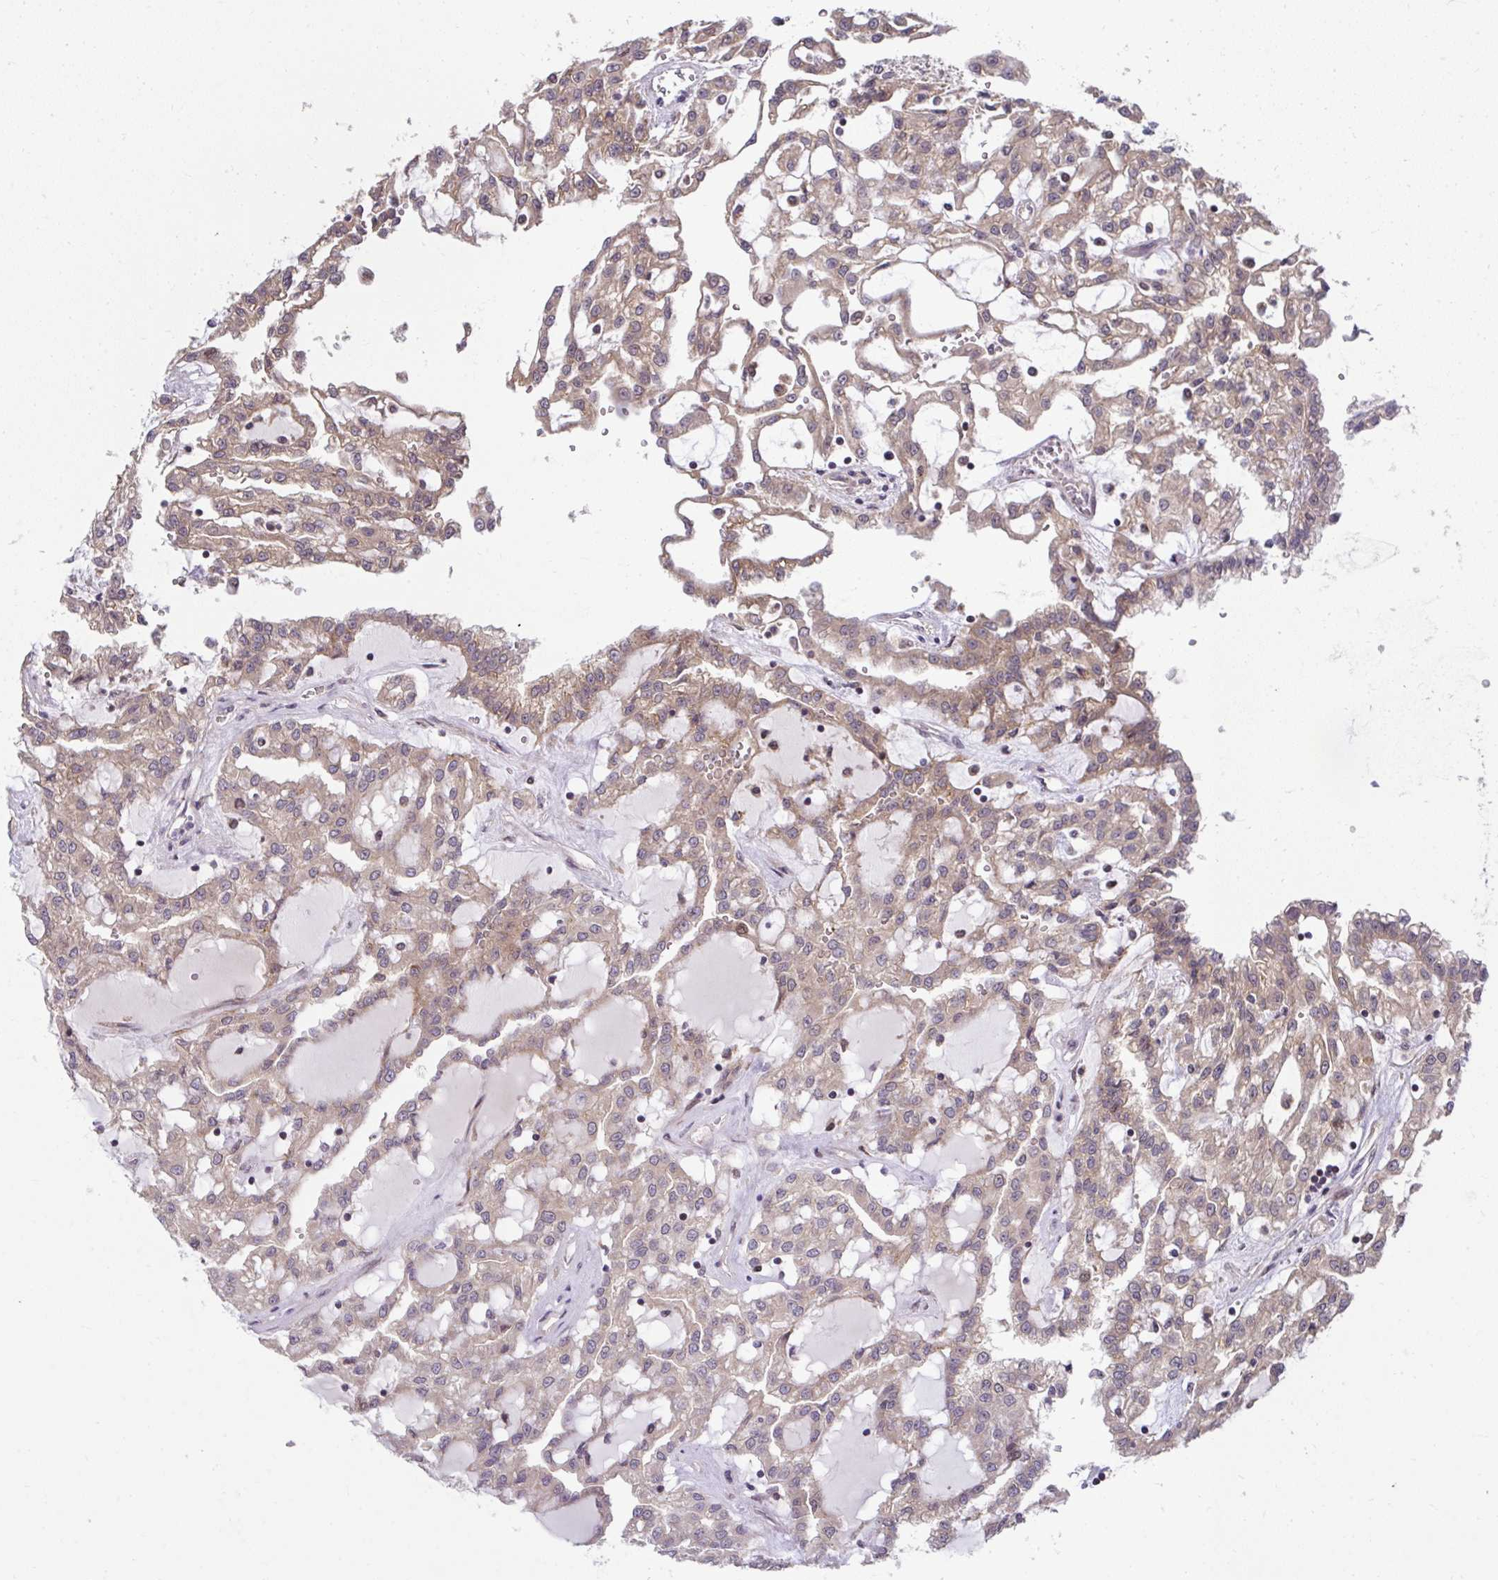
{"staining": {"intensity": "moderate", "quantity": ">75%", "location": "cytoplasmic/membranous"}, "tissue": "renal cancer", "cell_type": "Tumor cells", "image_type": "cancer", "snomed": [{"axis": "morphology", "description": "Adenocarcinoma, NOS"}, {"axis": "topography", "description": "Kidney"}], "caption": "A high-resolution histopathology image shows IHC staining of adenocarcinoma (renal), which demonstrates moderate cytoplasmic/membranous staining in about >75% of tumor cells. The staining is performed using DAB brown chromogen to label protein expression. The nuclei are counter-stained blue using hematoxylin.", "gene": "RDH14", "patient": {"sex": "male", "age": 63}}